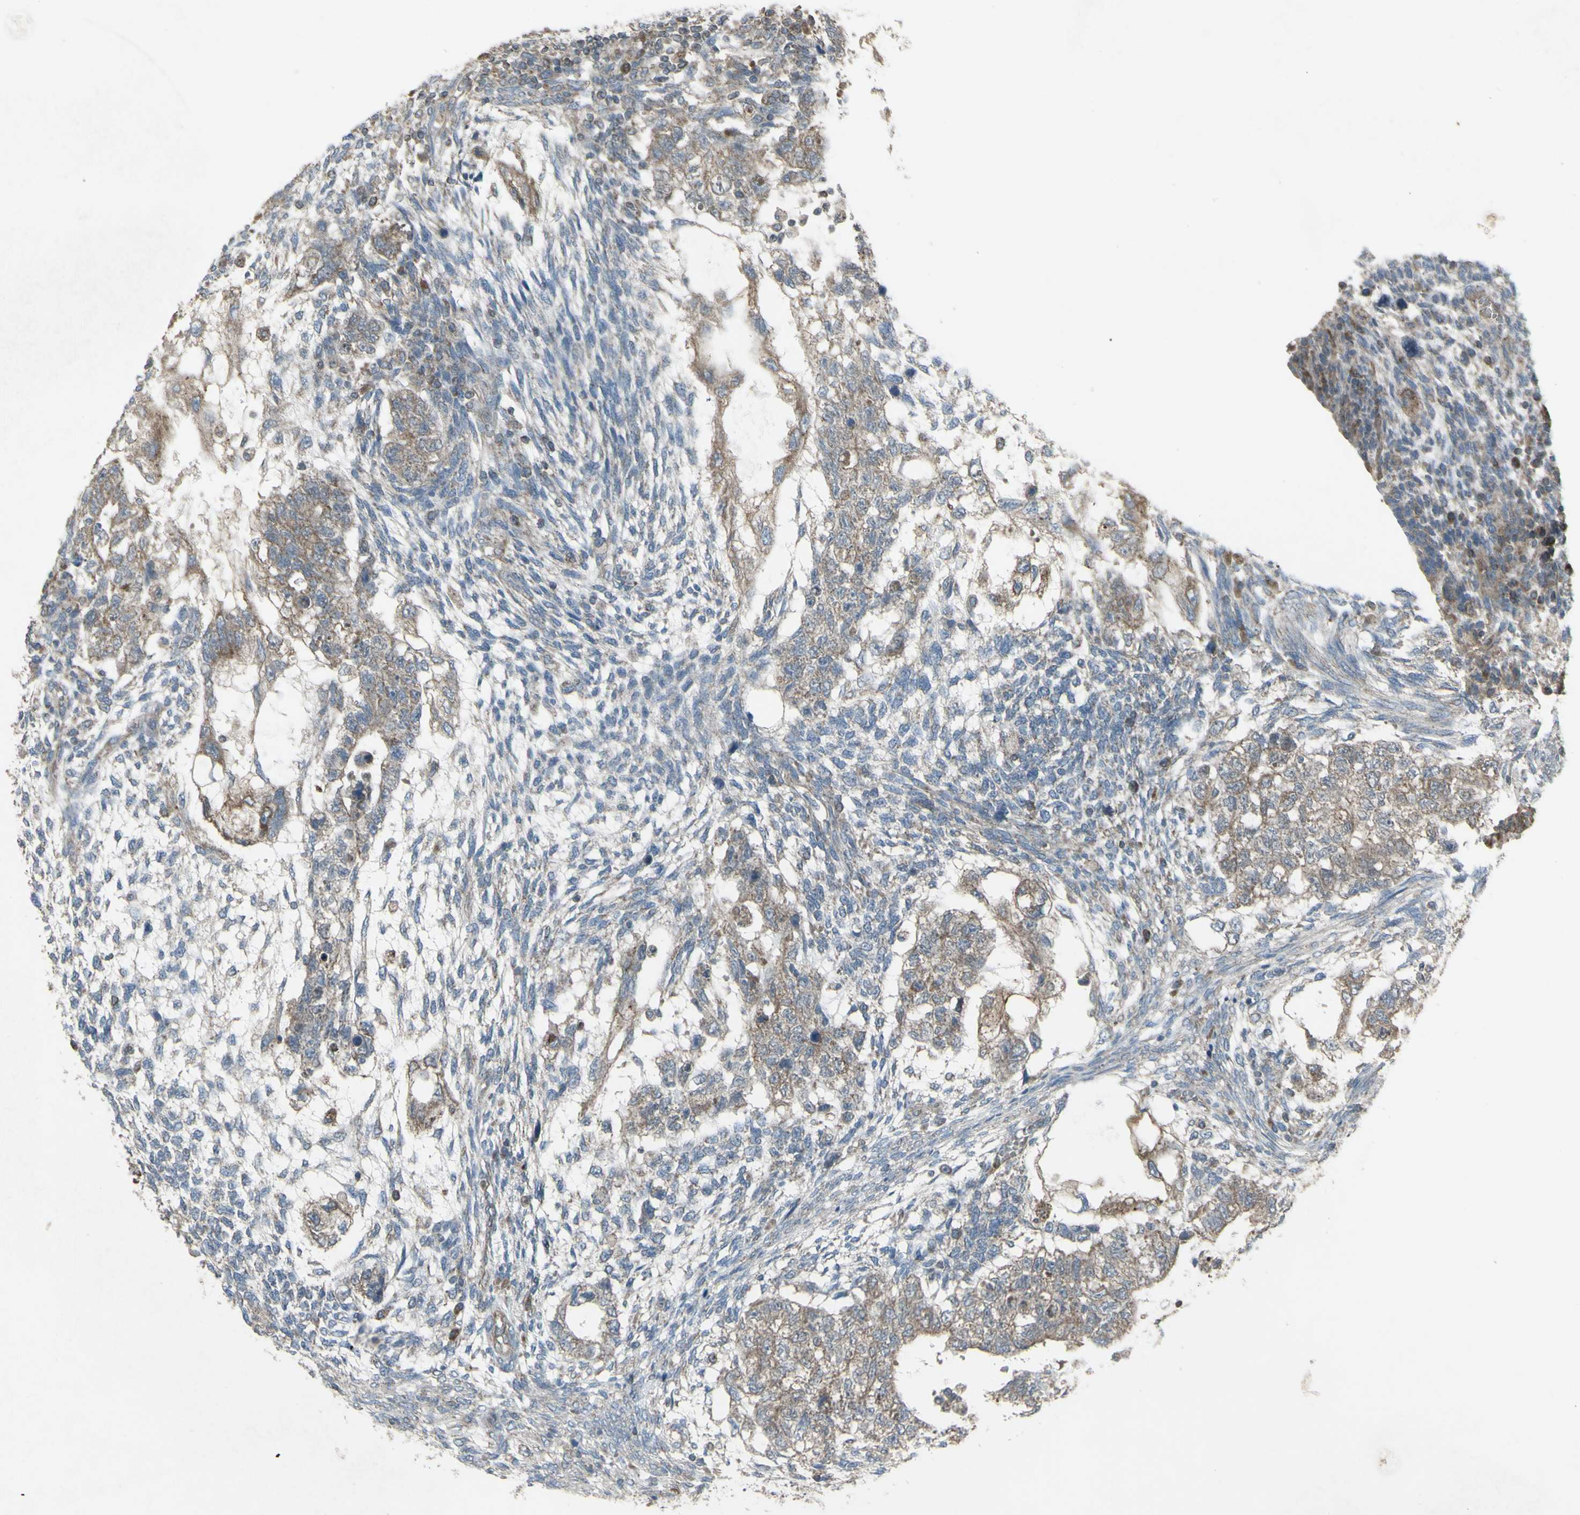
{"staining": {"intensity": "weak", "quantity": ">75%", "location": "cytoplasmic/membranous"}, "tissue": "testis cancer", "cell_type": "Tumor cells", "image_type": "cancer", "snomed": [{"axis": "morphology", "description": "Normal tissue, NOS"}, {"axis": "morphology", "description": "Carcinoma, Embryonal, NOS"}, {"axis": "topography", "description": "Testis"}], "caption": "A brown stain shows weak cytoplasmic/membranous positivity of a protein in human testis cancer tumor cells. (DAB IHC, brown staining for protein, blue staining for nuclei).", "gene": "SHC1", "patient": {"sex": "male", "age": 36}}